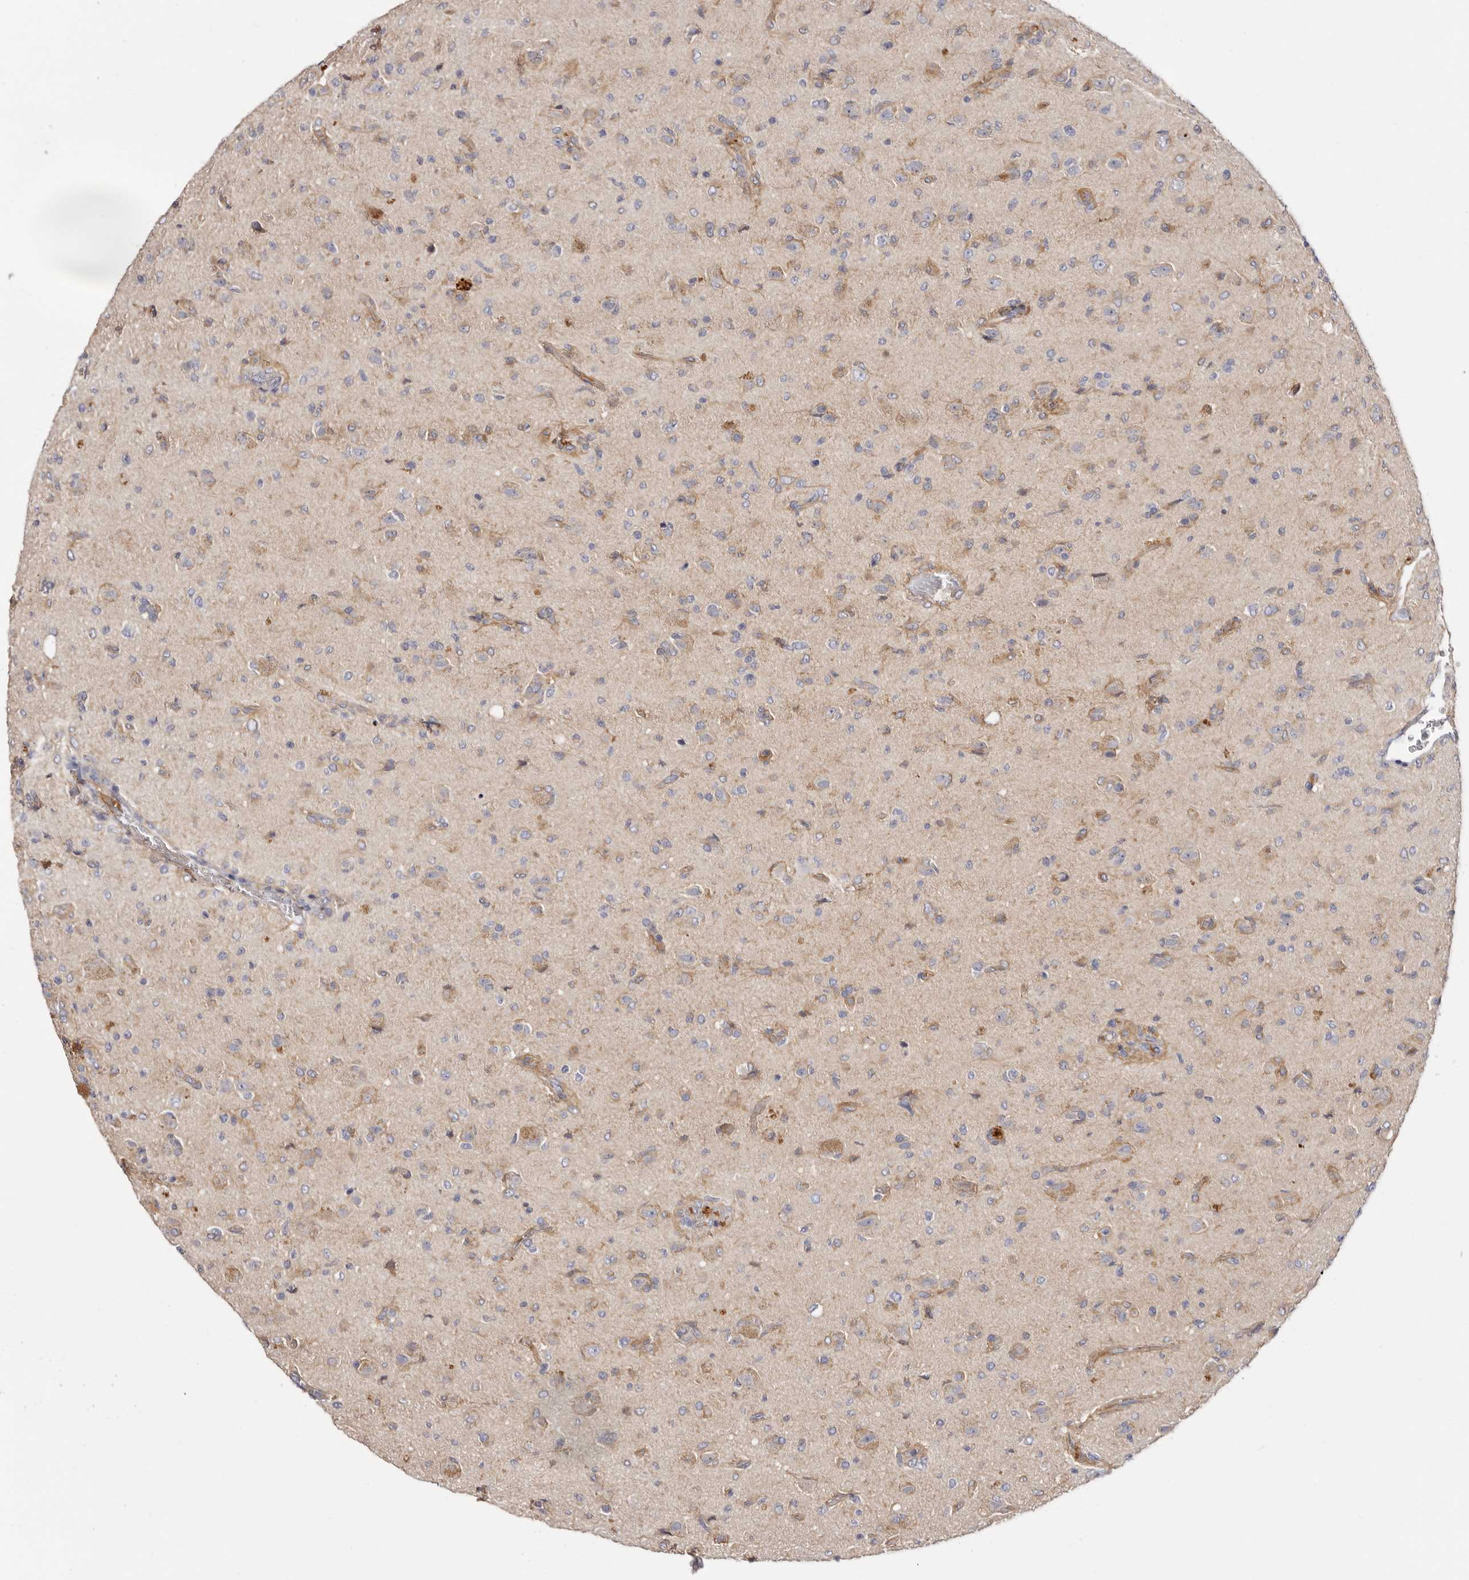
{"staining": {"intensity": "negative", "quantity": "none", "location": "none"}, "tissue": "glioma", "cell_type": "Tumor cells", "image_type": "cancer", "snomed": [{"axis": "morphology", "description": "Glioma, malignant, High grade"}, {"axis": "topography", "description": "Brain"}], "caption": "A photomicrograph of human glioma is negative for staining in tumor cells.", "gene": "STK16", "patient": {"sex": "female", "age": 57}}